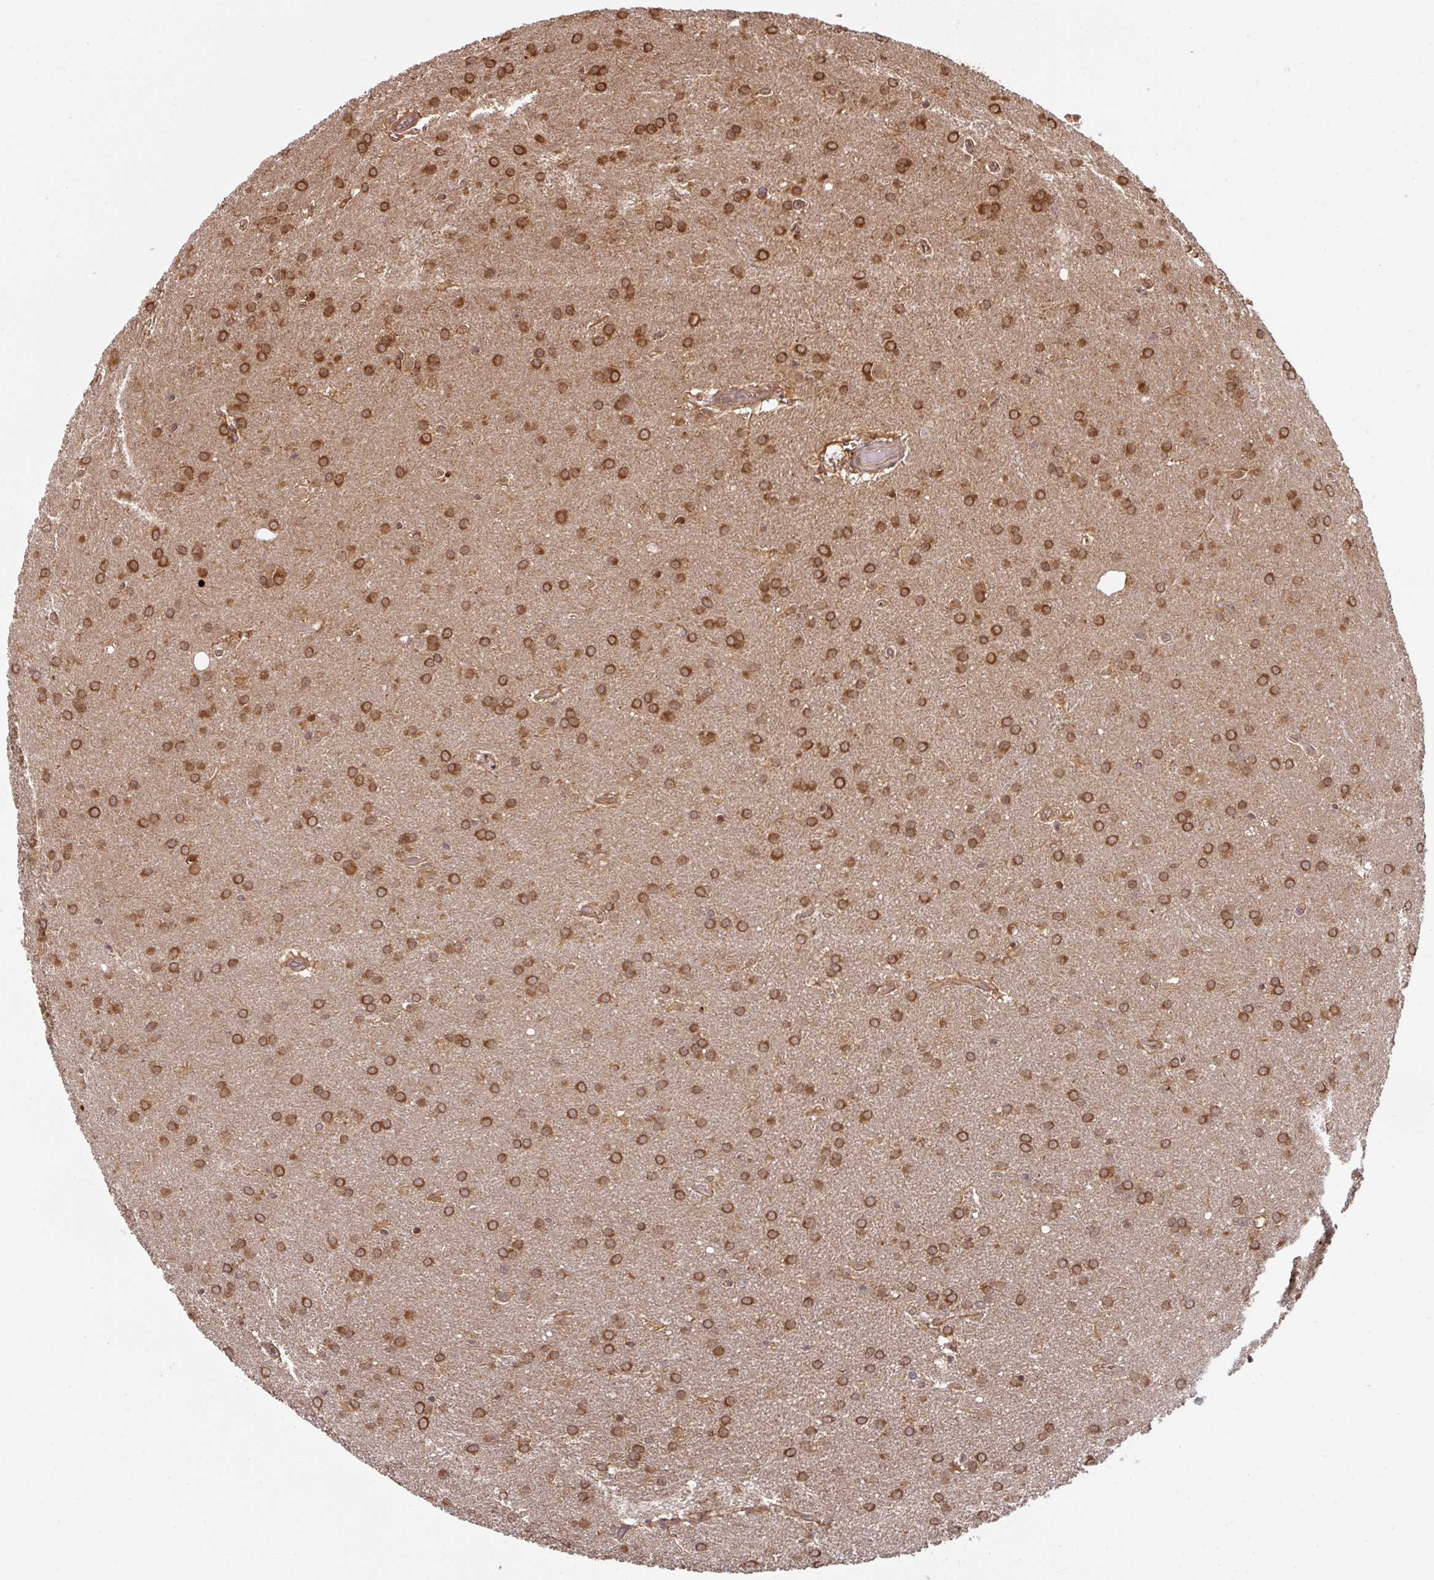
{"staining": {"intensity": "strong", "quantity": ">75%", "location": "cytoplasmic/membranous"}, "tissue": "glioma", "cell_type": "Tumor cells", "image_type": "cancer", "snomed": [{"axis": "morphology", "description": "Glioma, malignant, Low grade"}, {"axis": "topography", "description": "Brain"}], "caption": "Malignant low-grade glioma was stained to show a protein in brown. There is high levels of strong cytoplasmic/membranous expression in approximately >75% of tumor cells.", "gene": "ST13", "patient": {"sex": "female", "age": 32}}